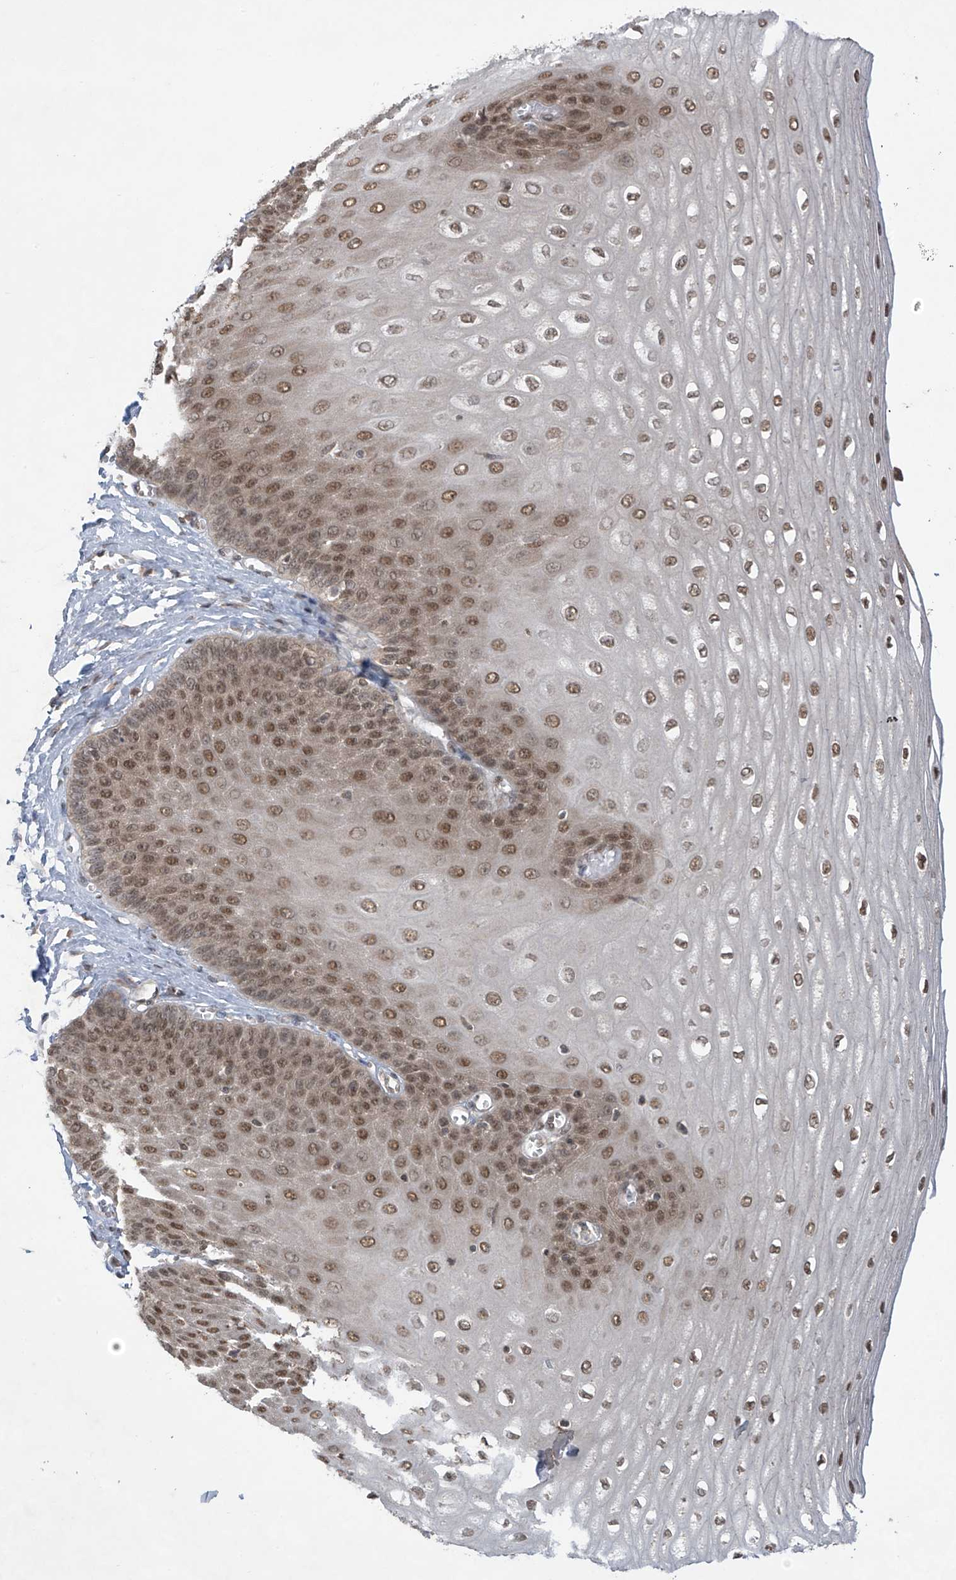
{"staining": {"intensity": "moderate", "quantity": ">75%", "location": "nuclear"}, "tissue": "esophagus", "cell_type": "Squamous epithelial cells", "image_type": "normal", "snomed": [{"axis": "morphology", "description": "Normal tissue, NOS"}, {"axis": "topography", "description": "Esophagus"}], "caption": "High-magnification brightfield microscopy of benign esophagus stained with DAB (brown) and counterstained with hematoxylin (blue). squamous epithelial cells exhibit moderate nuclear positivity is present in about>75% of cells. The staining is performed using DAB (3,3'-diaminobenzidine) brown chromogen to label protein expression. The nuclei are counter-stained blue using hematoxylin.", "gene": "LCOR", "patient": {"sex": "male", "age": 60}}